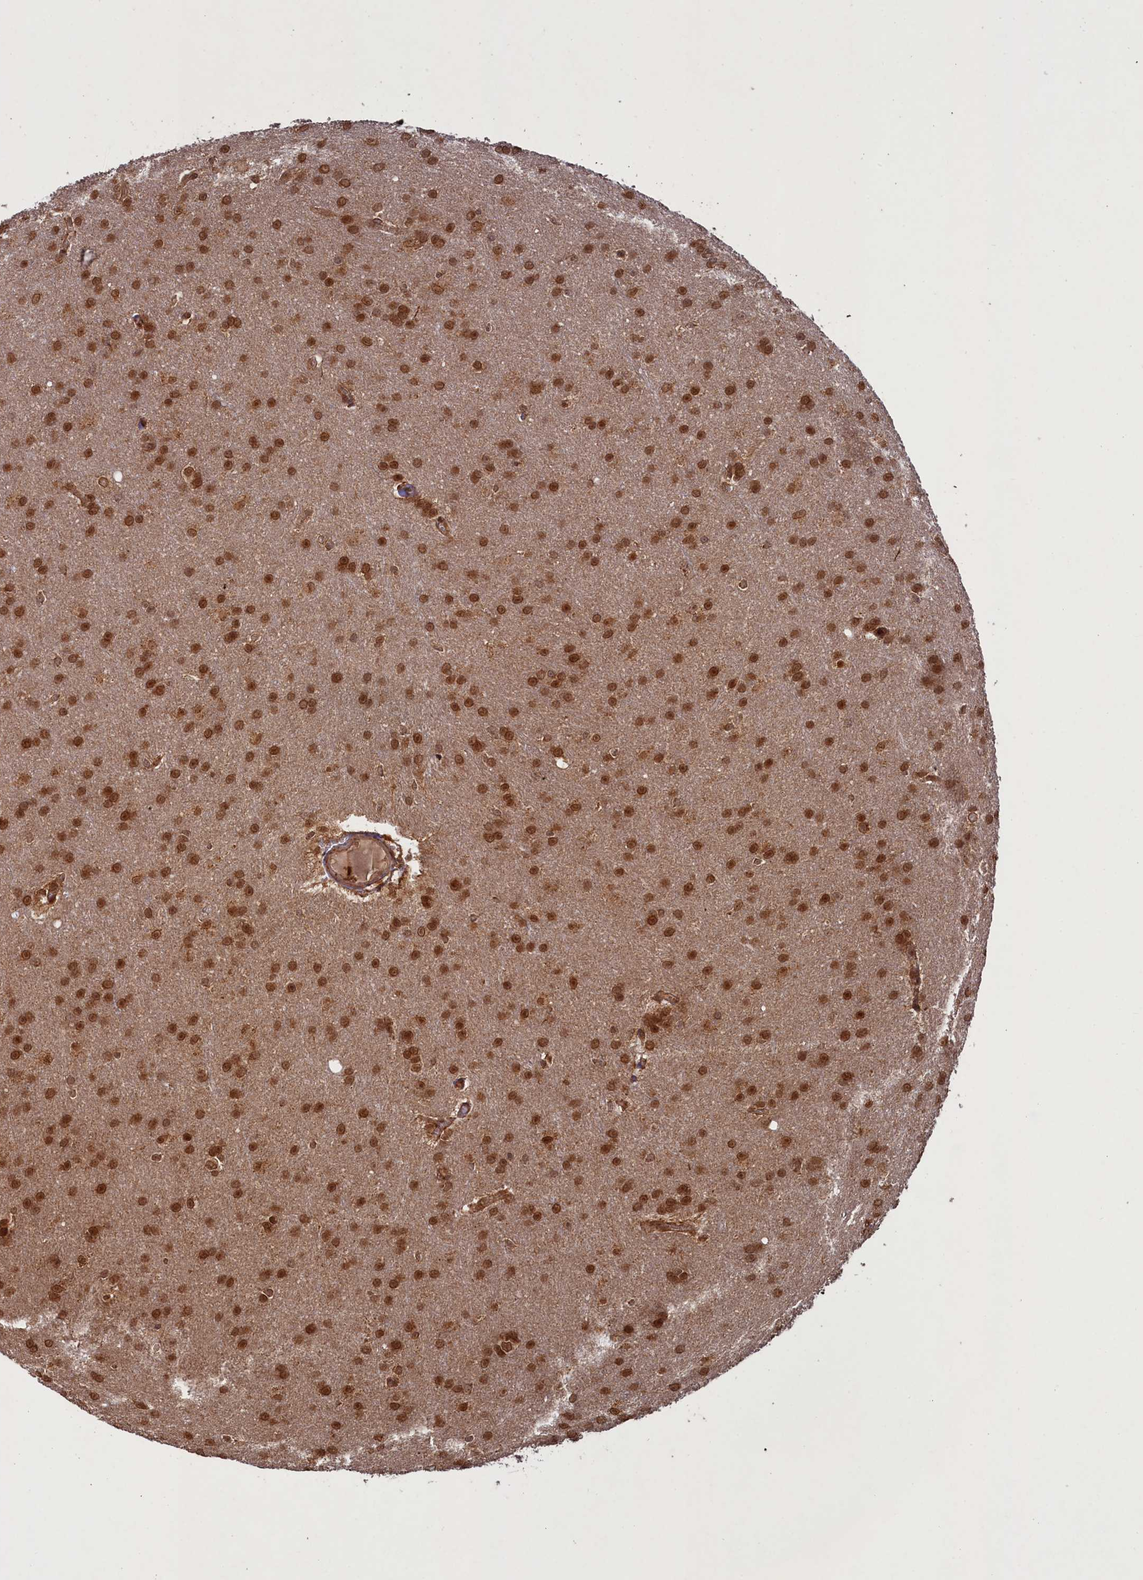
{"staining": {"intensity": "moderate", "quantity": ">75%", "location": "nuclear"}, "tissue": "glioma", "cell_type": "Tumor cells", "image_type": "cancer", "snomed": [{"axis": "morphology", "description": "Glioma, malignant, Low grade"}, {"axis": "topography", "description": "Brain"}], "caption": "Protein staining by immunohistochemistry (IHC) reveals moderate nuclear staining in approximately >75% of tumor cells in glioma. (DAB (3,3'-diaminobenzidine) IHC with brightfield microscopy, high magnification).", "gene": "NAE1", "patient": {"sex": "female", "age": 32}}